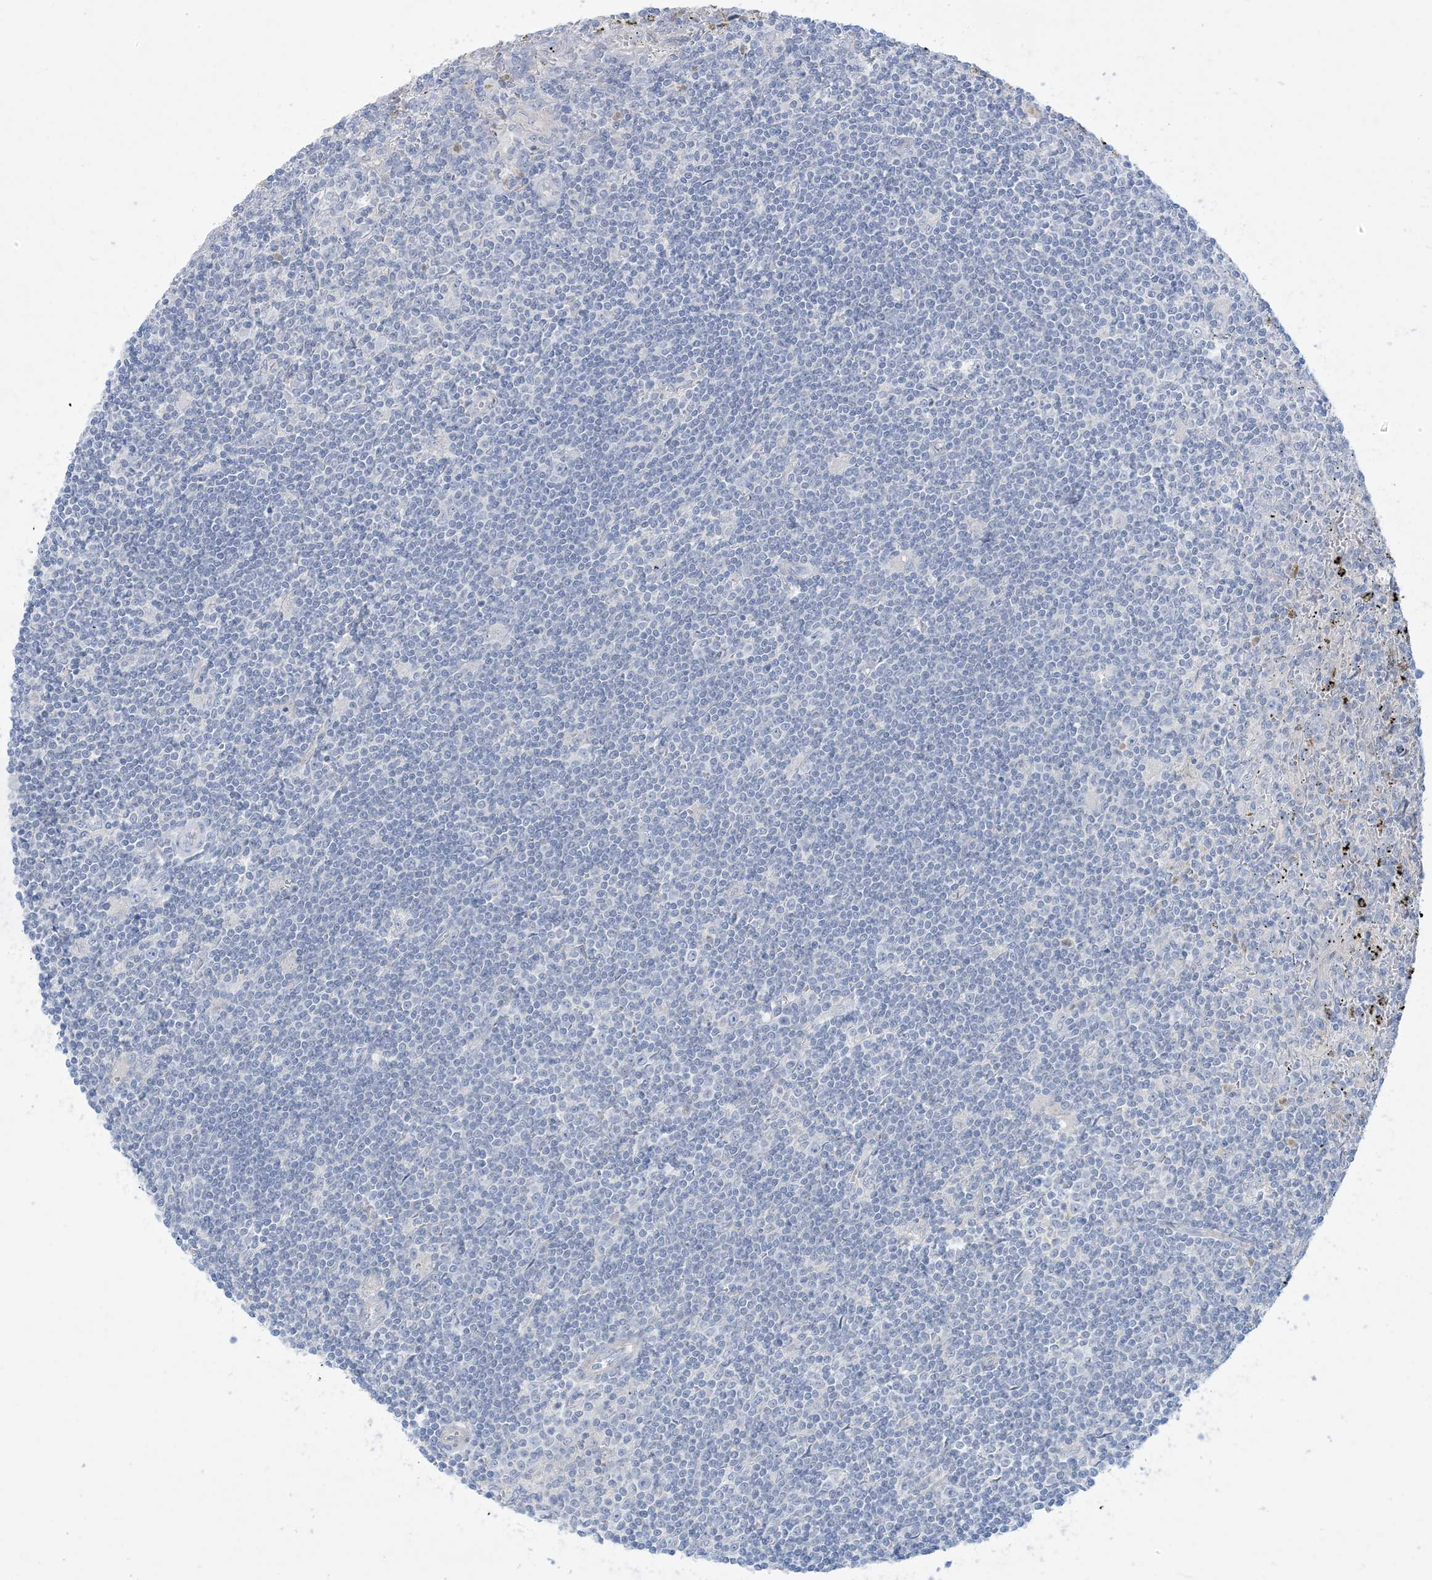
{"staining": {"intensity": "negative", "quantity": "none", "location": "none"}, "tissue": "lymphoma", "cell_type": "Tumor cells", "image_type": "cancer", "snomed": [{"axis": "morphology", "description": "Malignant lymphoma, non-Hodgkin's type, Low grade"}, {"axis": "topography", "description": "Spleen"}], "caption": "Immunohistochemistry (IHC) of human lymphoma reveals no expression in tumor cells. Brightfield microscopy of immunohistochemistry stained with DAB (brown) and hematoxylin (blue), captured at high magnification.", "gene": "MTHFD2L", "patient": {"sex": "male", "age": 76}}